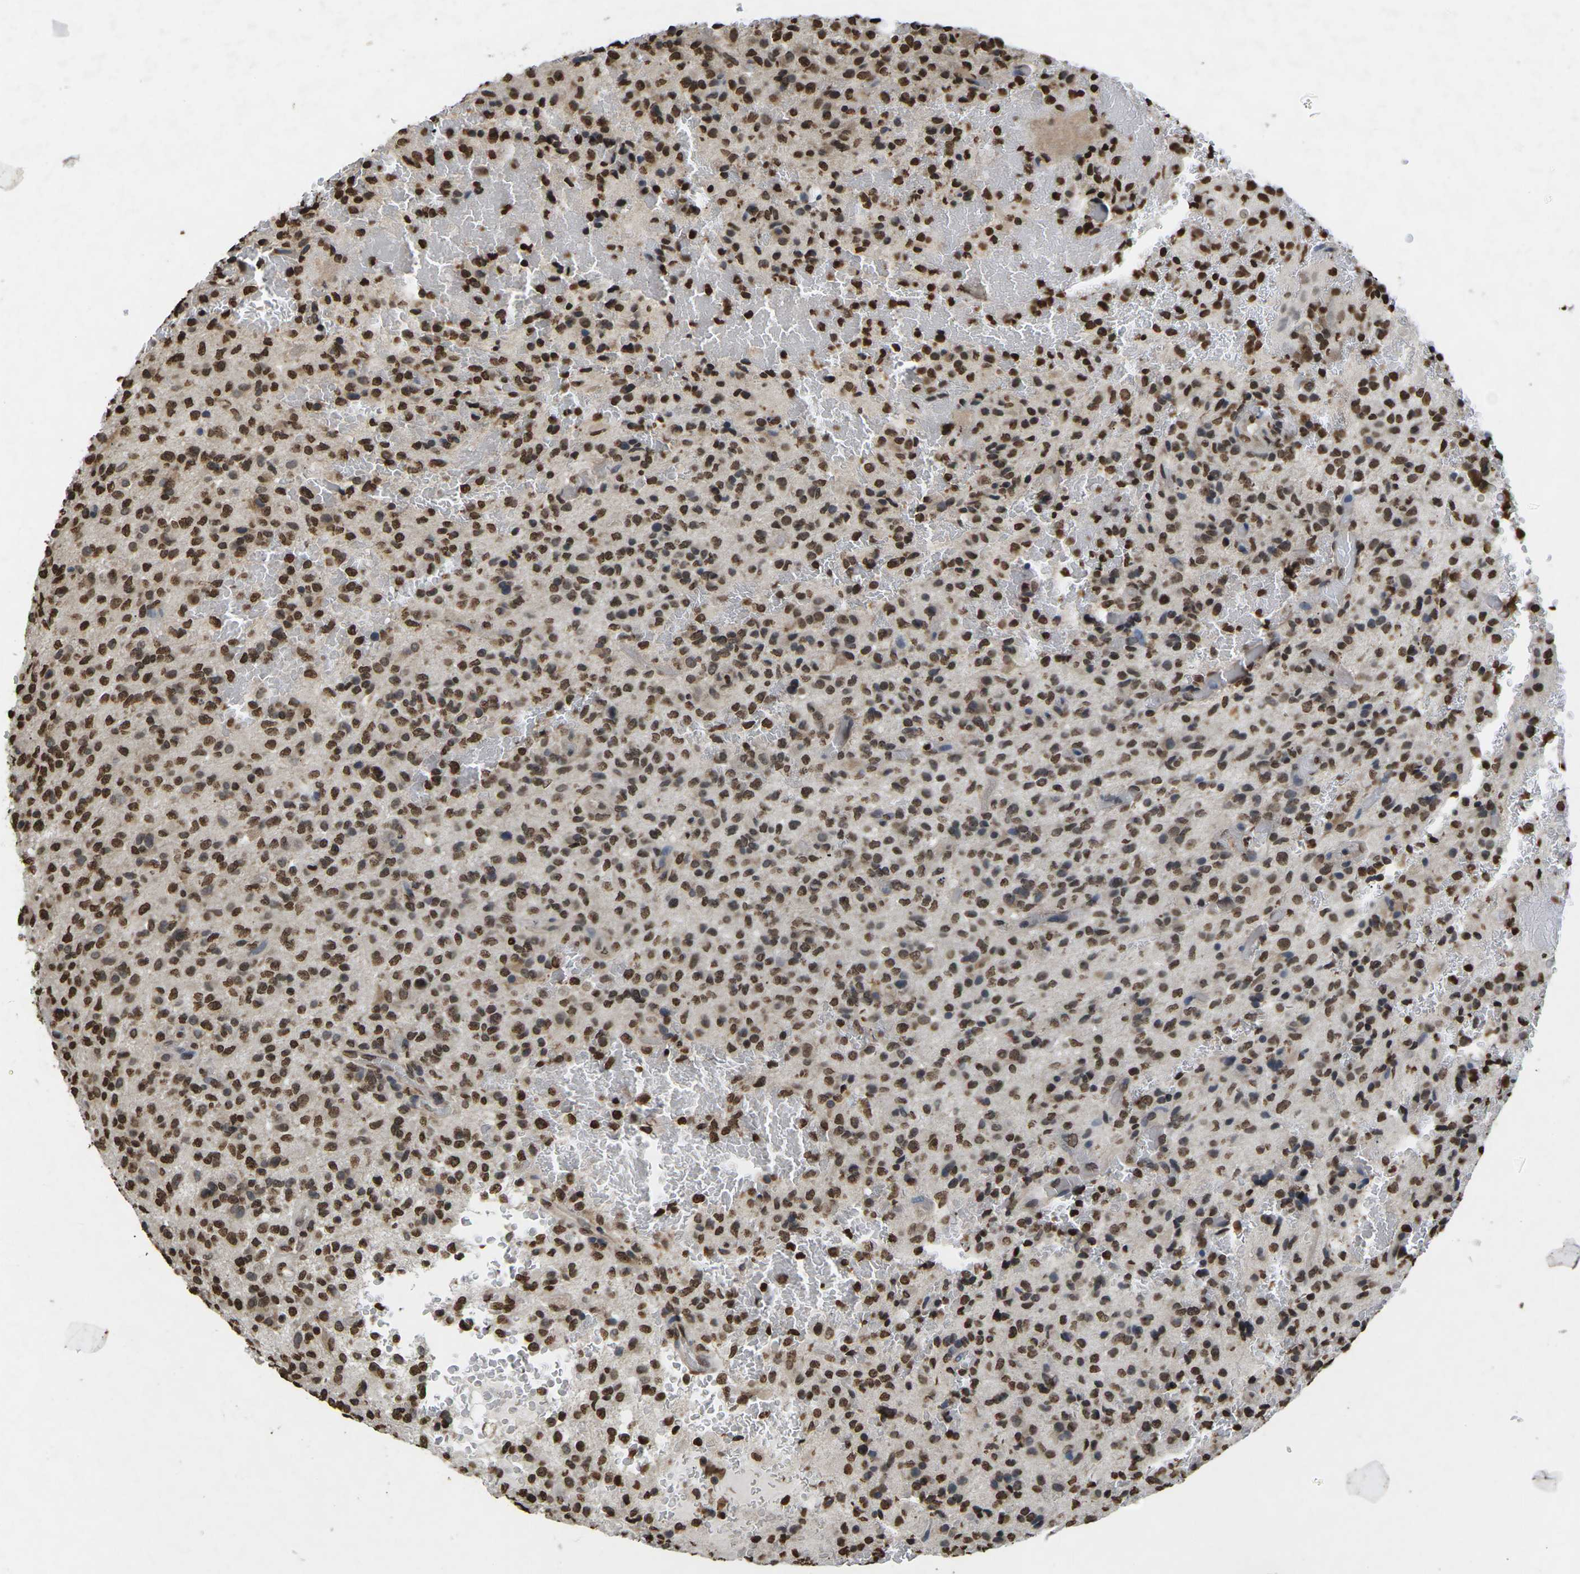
{"staining": {"intensity": "strong", "quantity": ">75%", "location": "nuclear"}, "tissue": "glioma", "cell_type": "Tumor cells", "image_type": "cancer", "snomed": [{"axis": "morphology", "description": "Glioma, malignant, High grade"}, {"axis": "topography", "description": "Brain"}], "caption": "Malignant glioma (high-grade) stained with a brown dye shows strong nuclear positive positivity in about >75% of tumor cells.", "gene": "EMSY", "patient": {"sex": "male", "age": 71}}